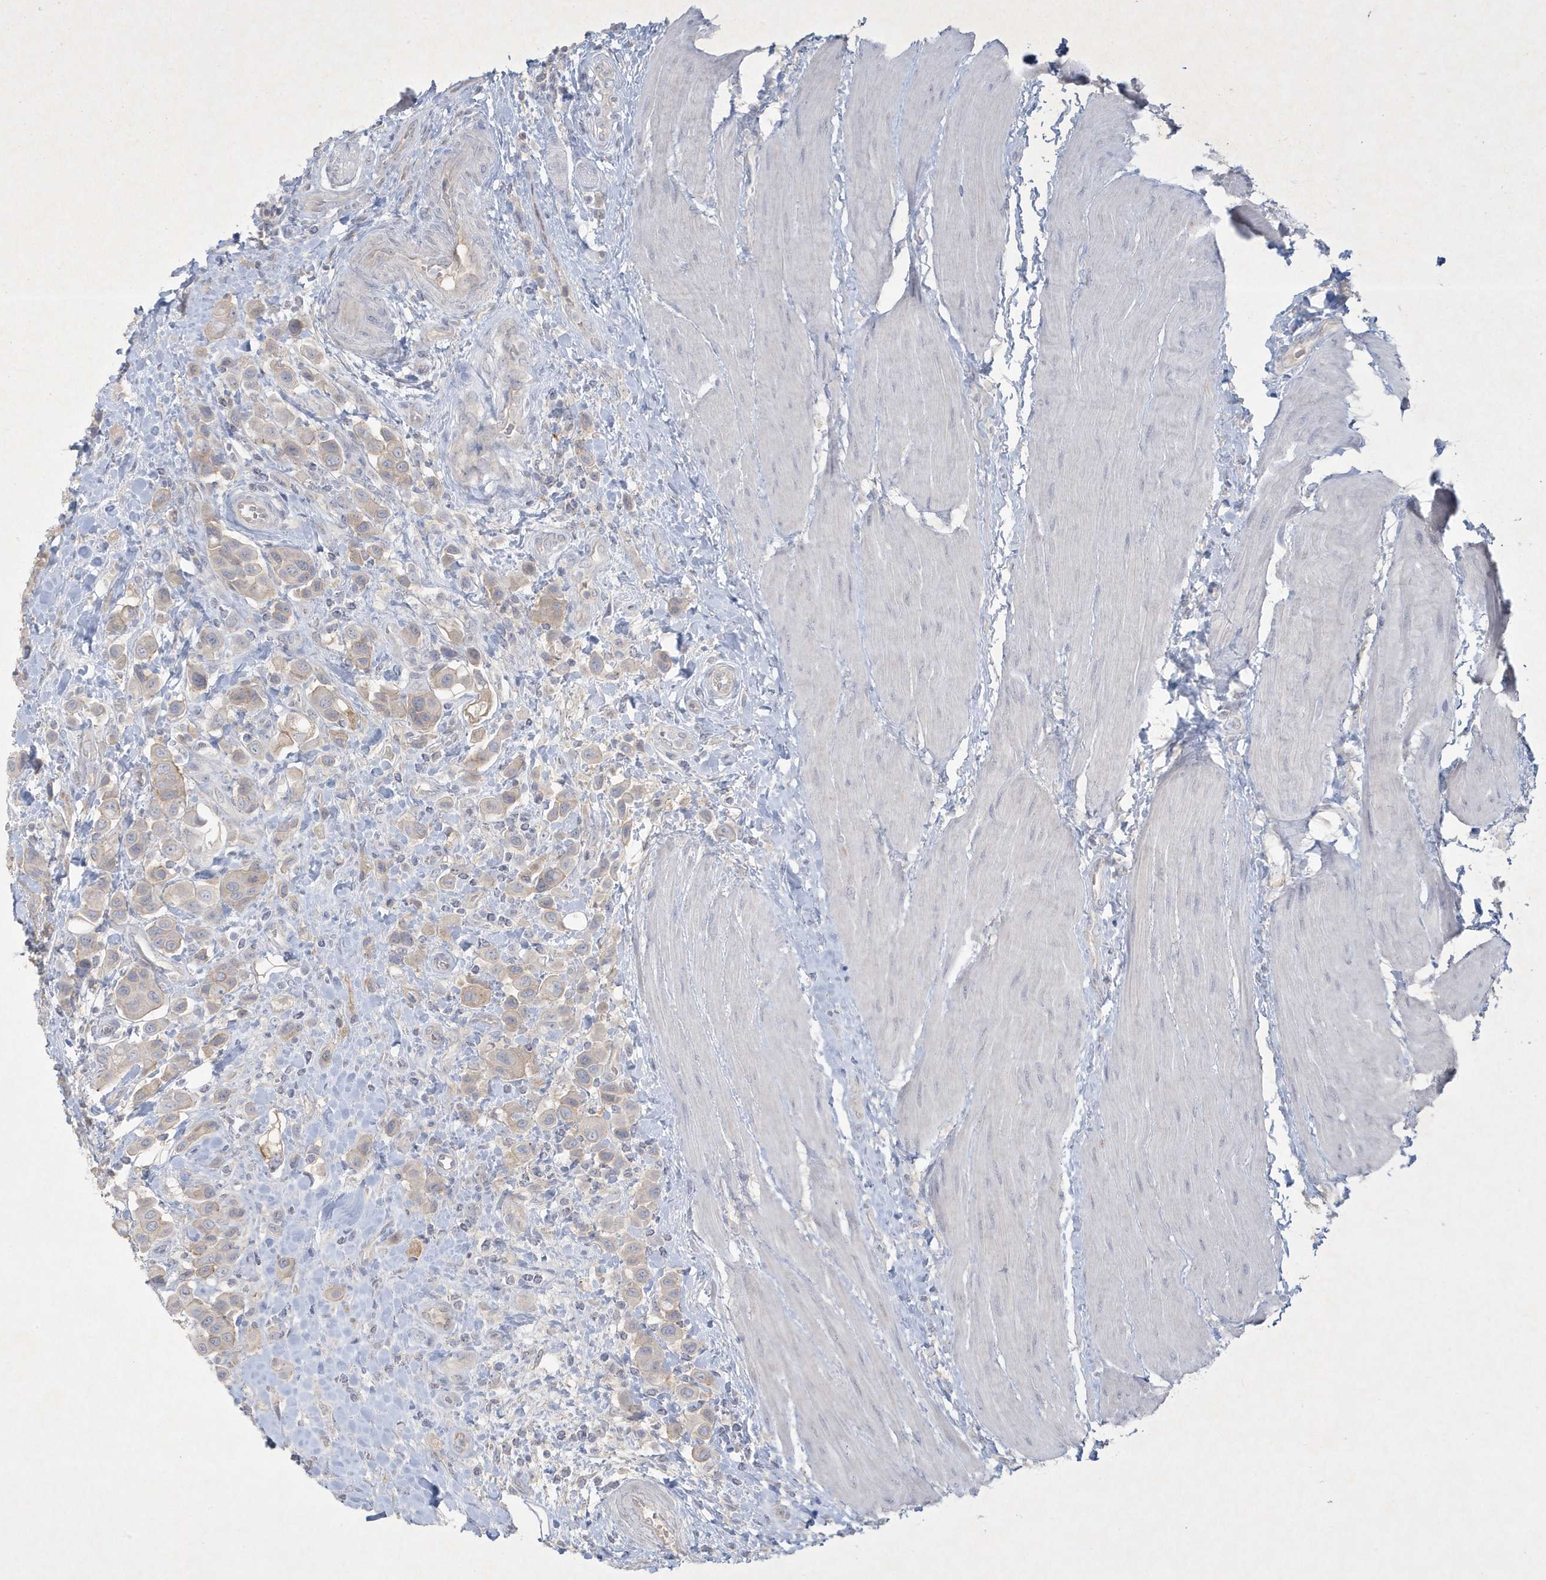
{"staining": {"intensity": "weak", "quantity": "<25%", "location": "cytoplasmic/membranous"}, "tissue": "urothelial cancer", "cell_type": "Tumor cells", "image_type": "cancer", "snomed": [{"axis": "morphology", "description": "Urothelial carcinoma, High grade"}, {"axis": "topography", "description": "Urinary bladder"}], "caption": "The photomicrograph shows no staining of tumor cells in urothelial carcinoma (high-grade). Nuclei are stained in blue.", "gene": "CCDC24", "patient": {"sex": "male", "age": 50}}